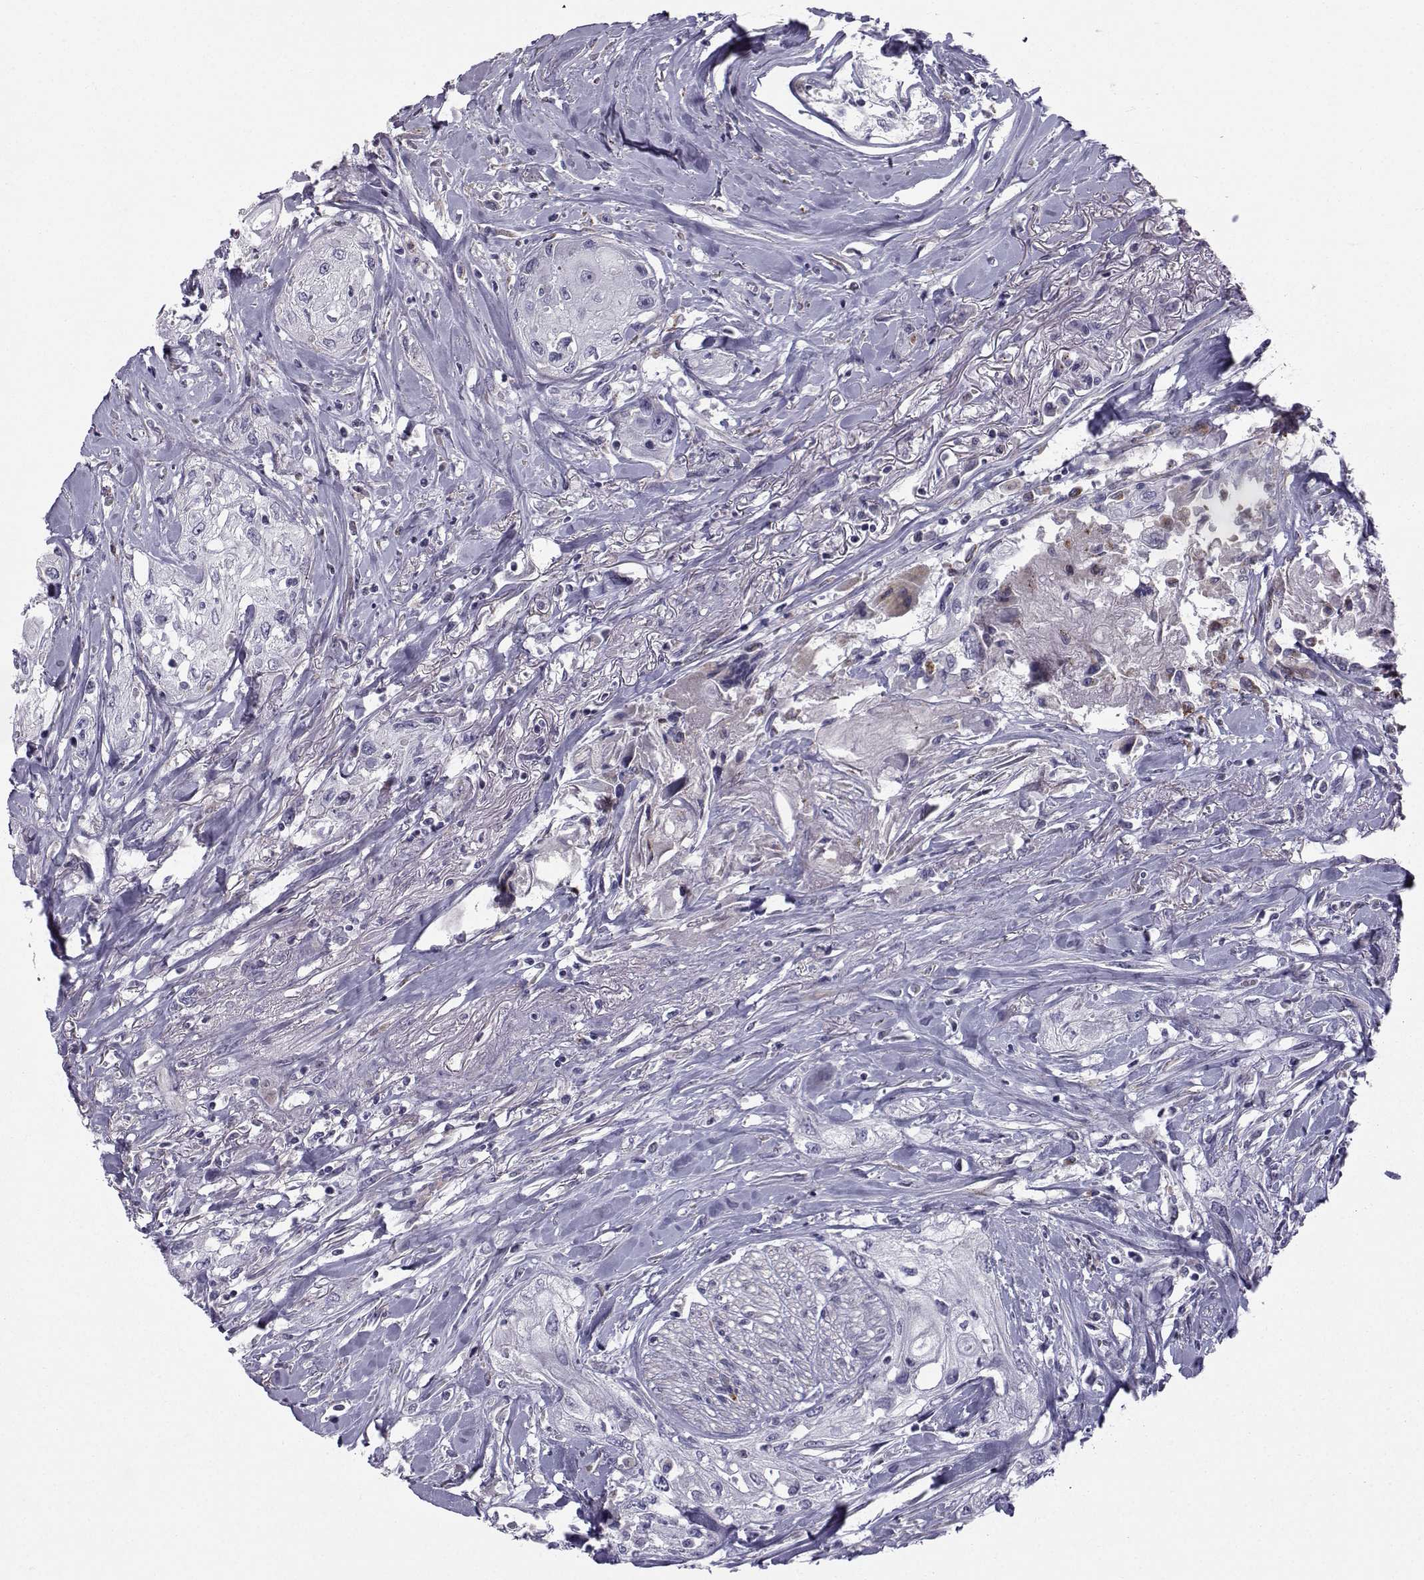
{"staining": {"intensity": "negative", "quantity": "none", "location": "none"}, "tissue": "head and neck cancer", "cell_type": "Tumor cells", "image_type": "cancer", "snomed": [{"axis": "morphology", "description": "Normal tissue, NOS"}, {"axis": "morphology", "description": "Squamous cell carcinoma, NOS"}, {"axis": "topography", "description": "Oral tissue"}, {"axis": "topography", "description": "Peripheral nerve tissue"}, {"axis": "topography", "description": "Head-Neck"}], "caption": "An immunohistochemistry (IHC) micrograph of squamous cell carcinoma (head and neck) is shown. There is no staining in tumor cells of squamous cell carcinoma (head and neck).", "gene": "CALCR", "patient": {"sex": "female", "age": 59}}